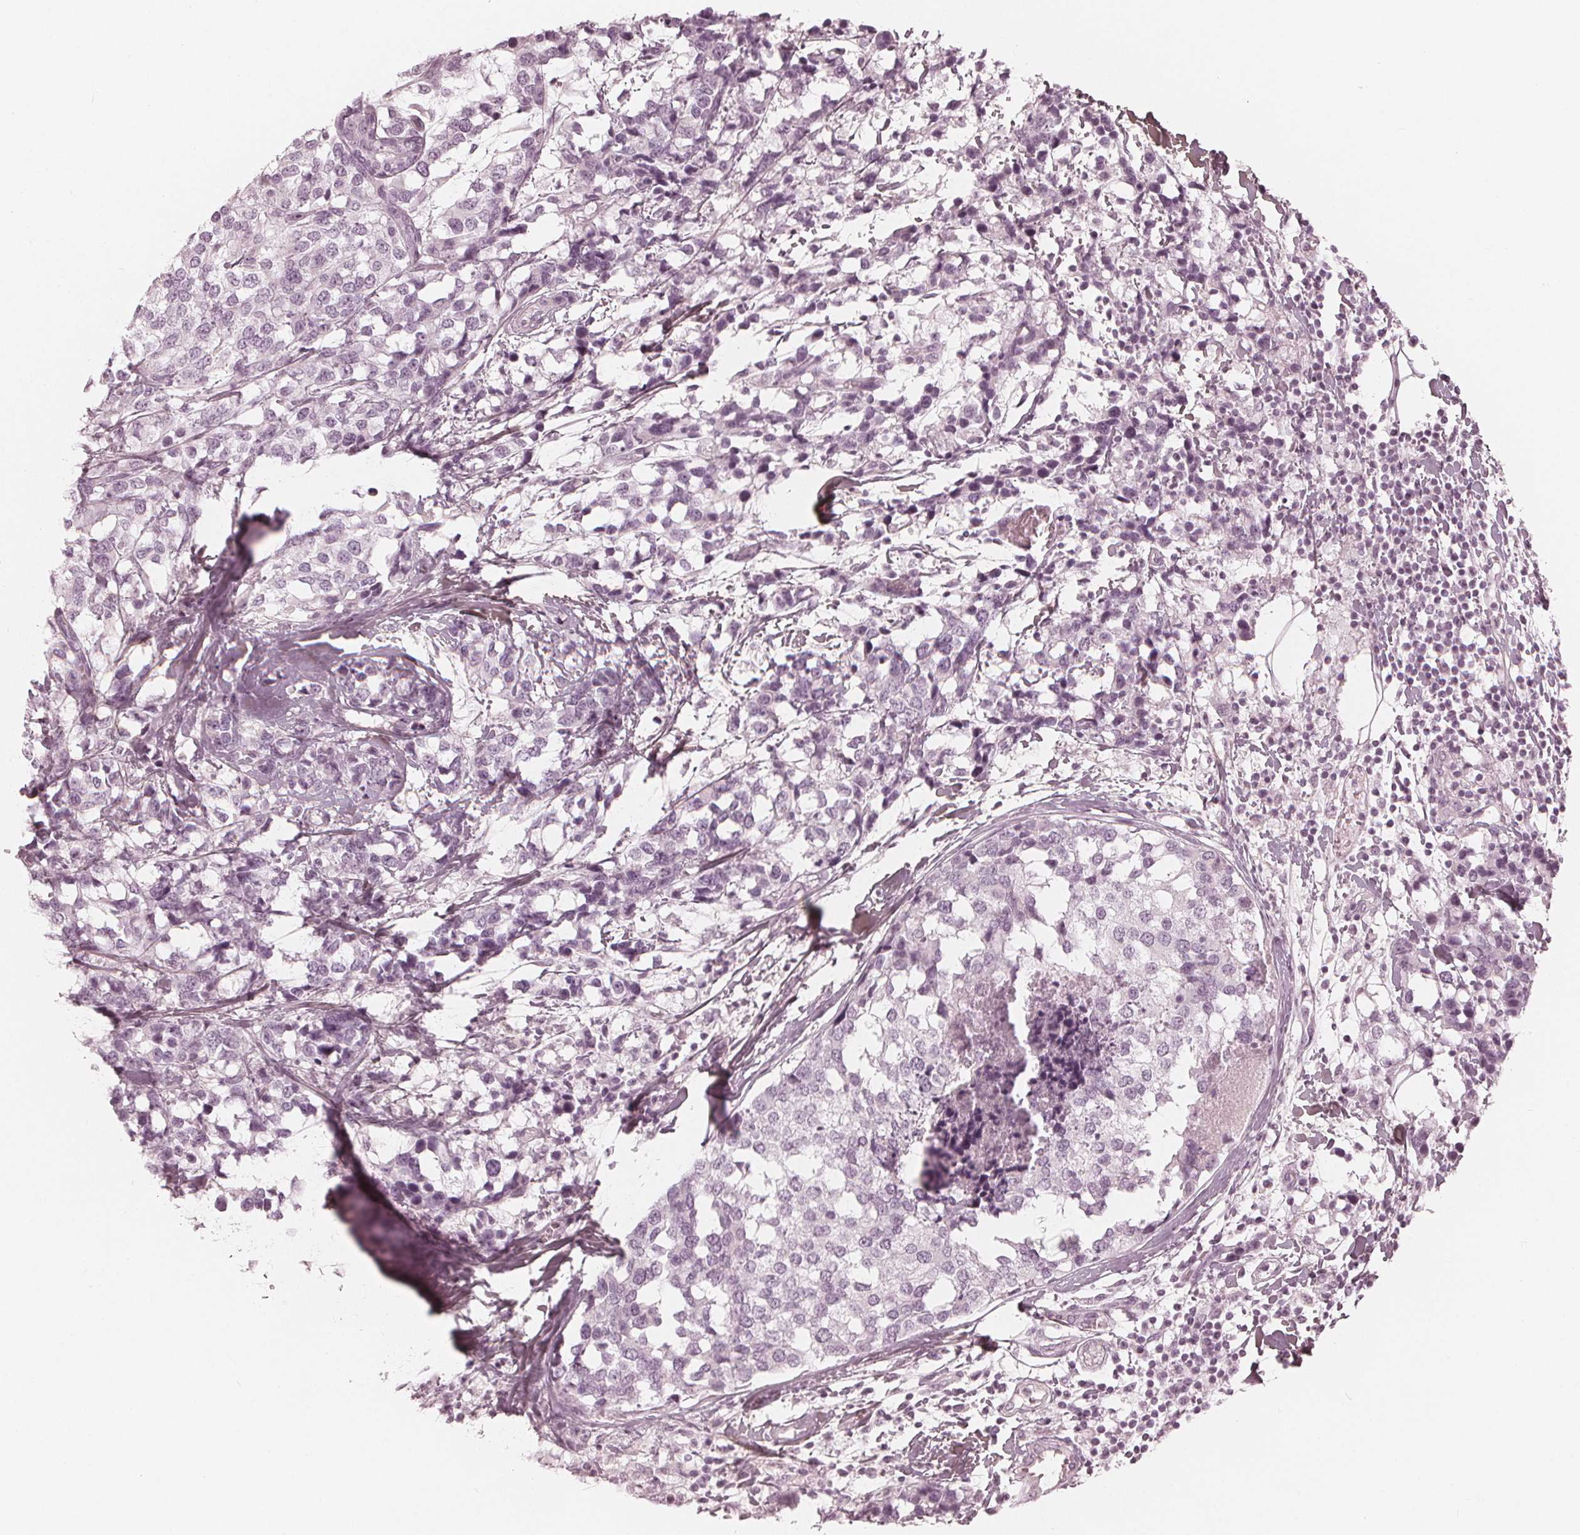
{"staining": {"intensity": "negative", "quantity": "none", "location": "none"}, "tissue": "breast cancer", "cell_type": "Tumor cells", "image_type": "cancer", "snomed": [{"axis": "morphology", "description": "Lobular carcinoma"}, {"axis": "topography", "description": "Breast"}], "caption": "Protein analysis of breast cancer demonstrates no significant staining in tumor cells.", "gene": "PAEP", "patient": {"sex": "female", "age": 59}}